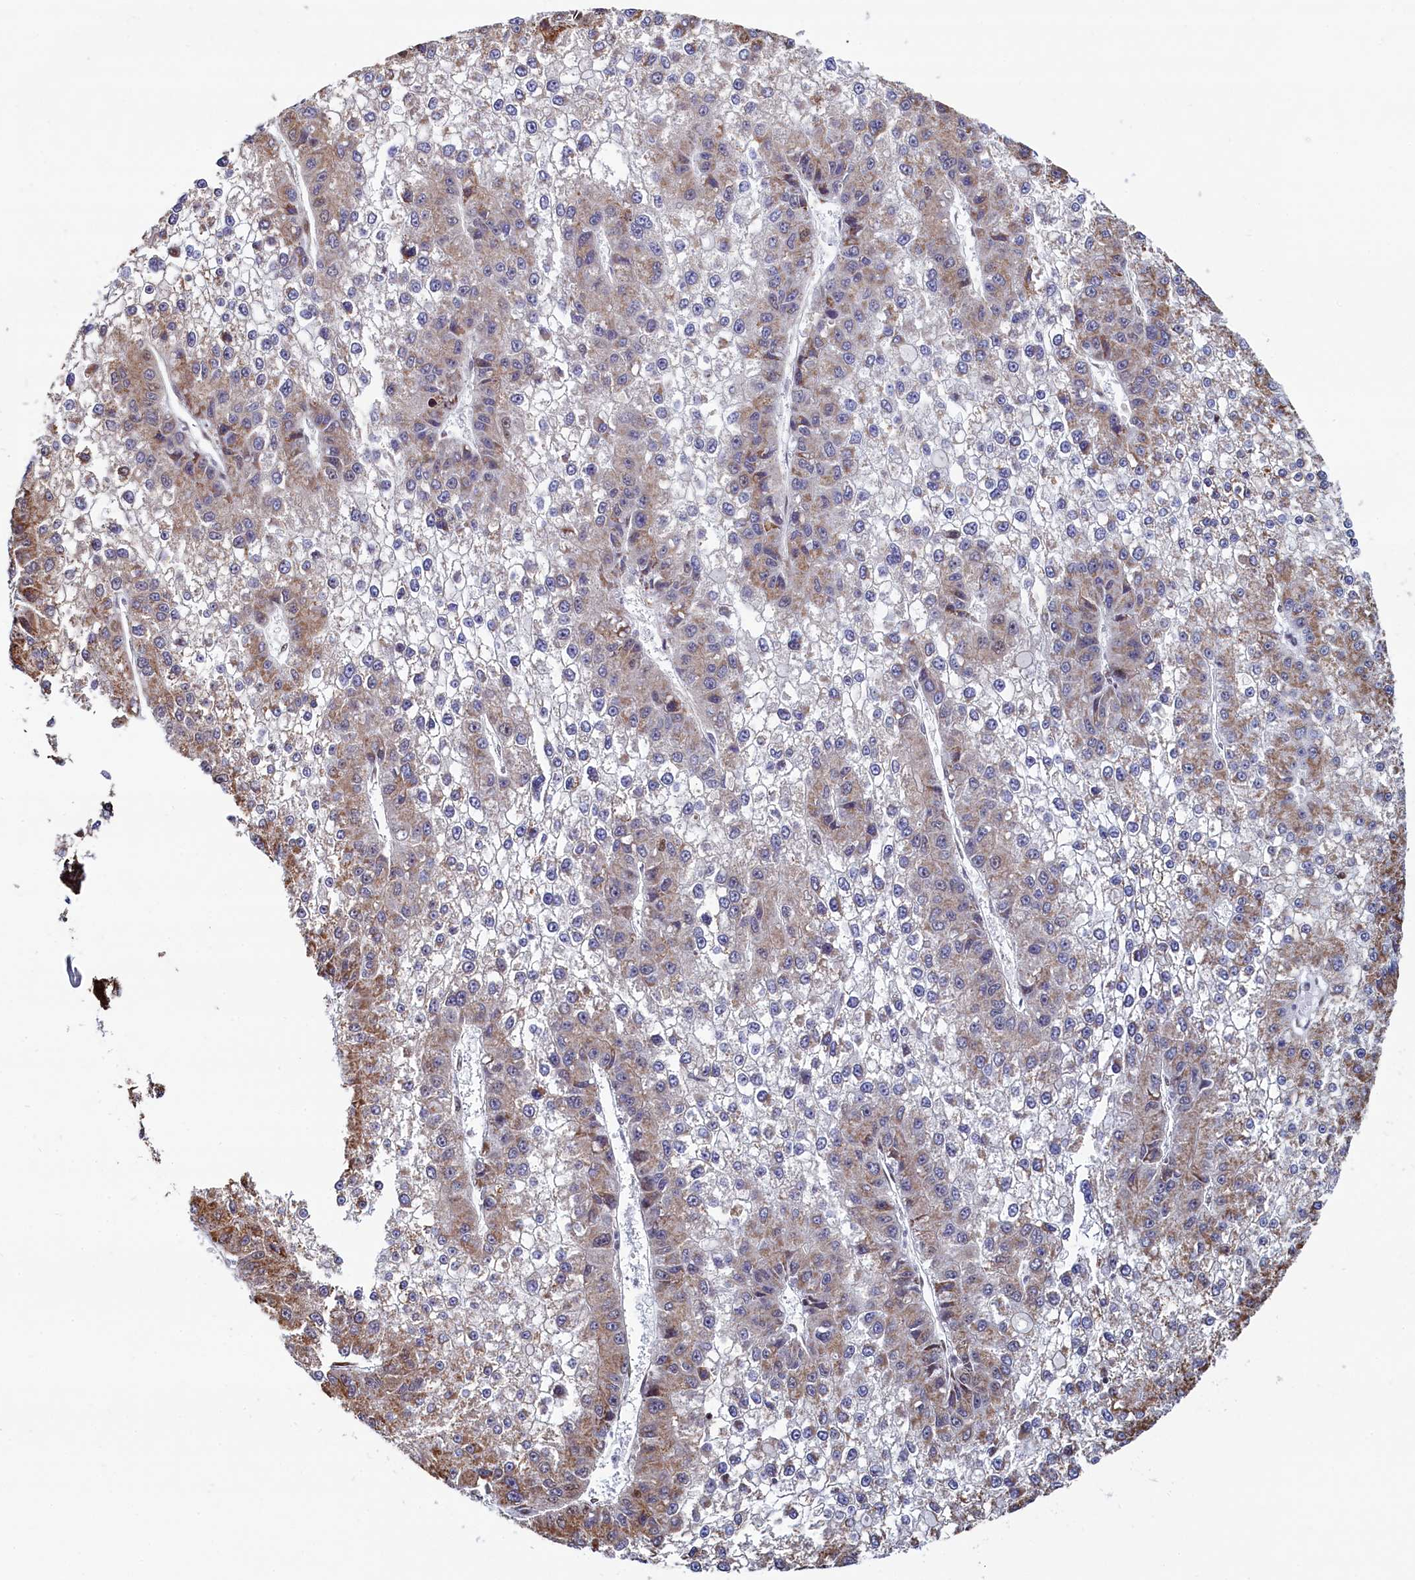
{"staining": {"intensity": "moderate", "quantity": "25%-75%", "location": "cytoplasmic/membranous"}, "tissue": "liver cancer", "cell_type": "Tumor cells", "image_type": "cancer", "snomed": [{"axis": "morphology", "description": "Carcinoma, Hepatocellular, NOS"}, {"axis": "topography", "description": "Liver"}], "caption": "A medium amount of moderate cytoplasmic/membranous positivity is identified in about 25%-75% of tumor cells in liver cancer tissue.", "gene": "HDGFL3", "patient": {"sex": "female", "age": 73}}